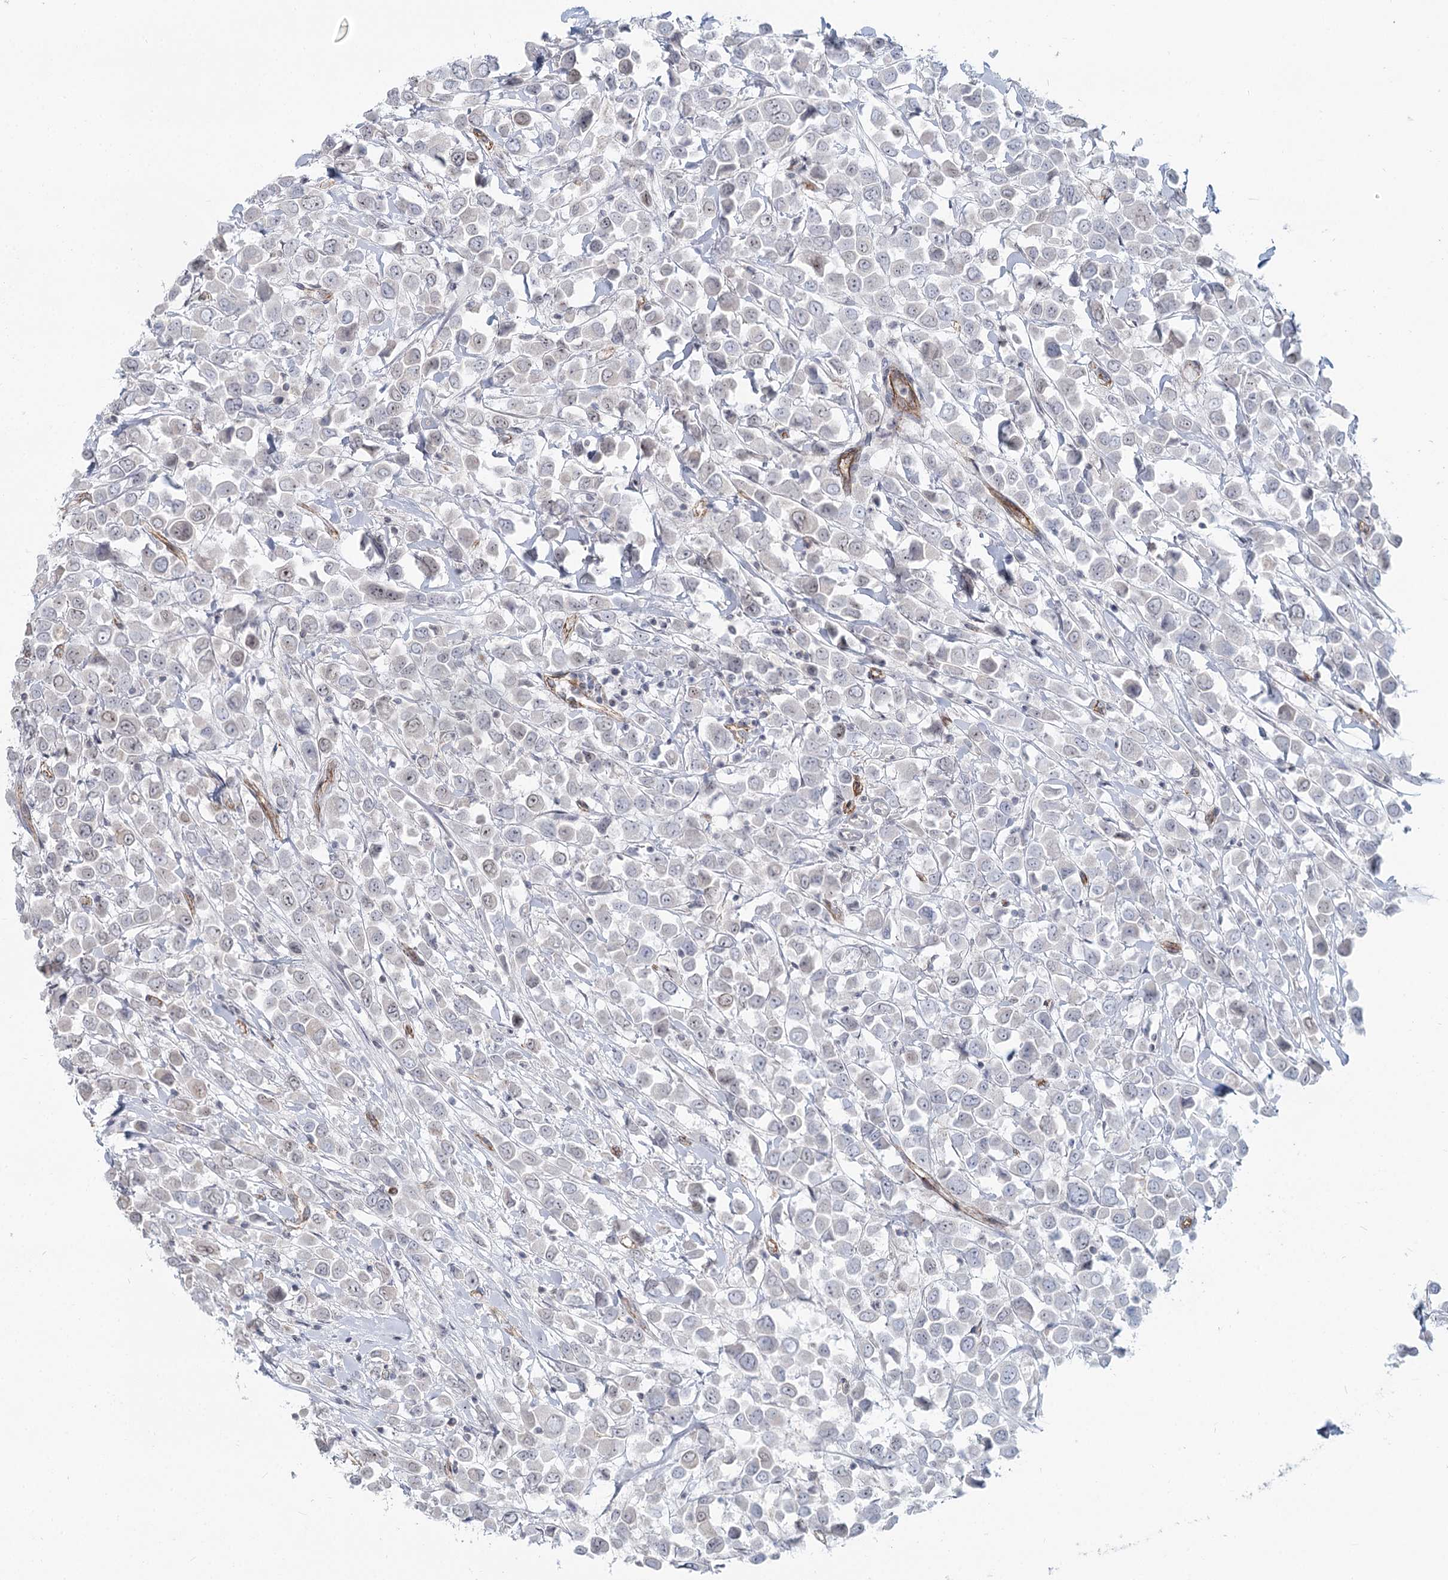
{"staining": {"intensity": "weak", "quantity": "<25%", "location": "nuclear"}, "tissue": "breast cancer", "cell_type": "Tumor cells", "image_type": "cancer", "snomed": [{"axis": "morphology", "description": "Duct carcinoma"}, {"axis": "topography", "description": "Breast"}], "caption": "The immunohistochemistry (IHC) histopathology image has no significant expression in tumor cells of intraductal carcinoma (breast) tissue. The staining was performed using DAB (3,3'-diaminobenzidine) to visualize the protein expression in brown, while the nuclei were stained in blue with hematoxylin (Magnification: 20x).", "gene": "ZFYVE28", "patient": {"sex": "female", "age": 61}}